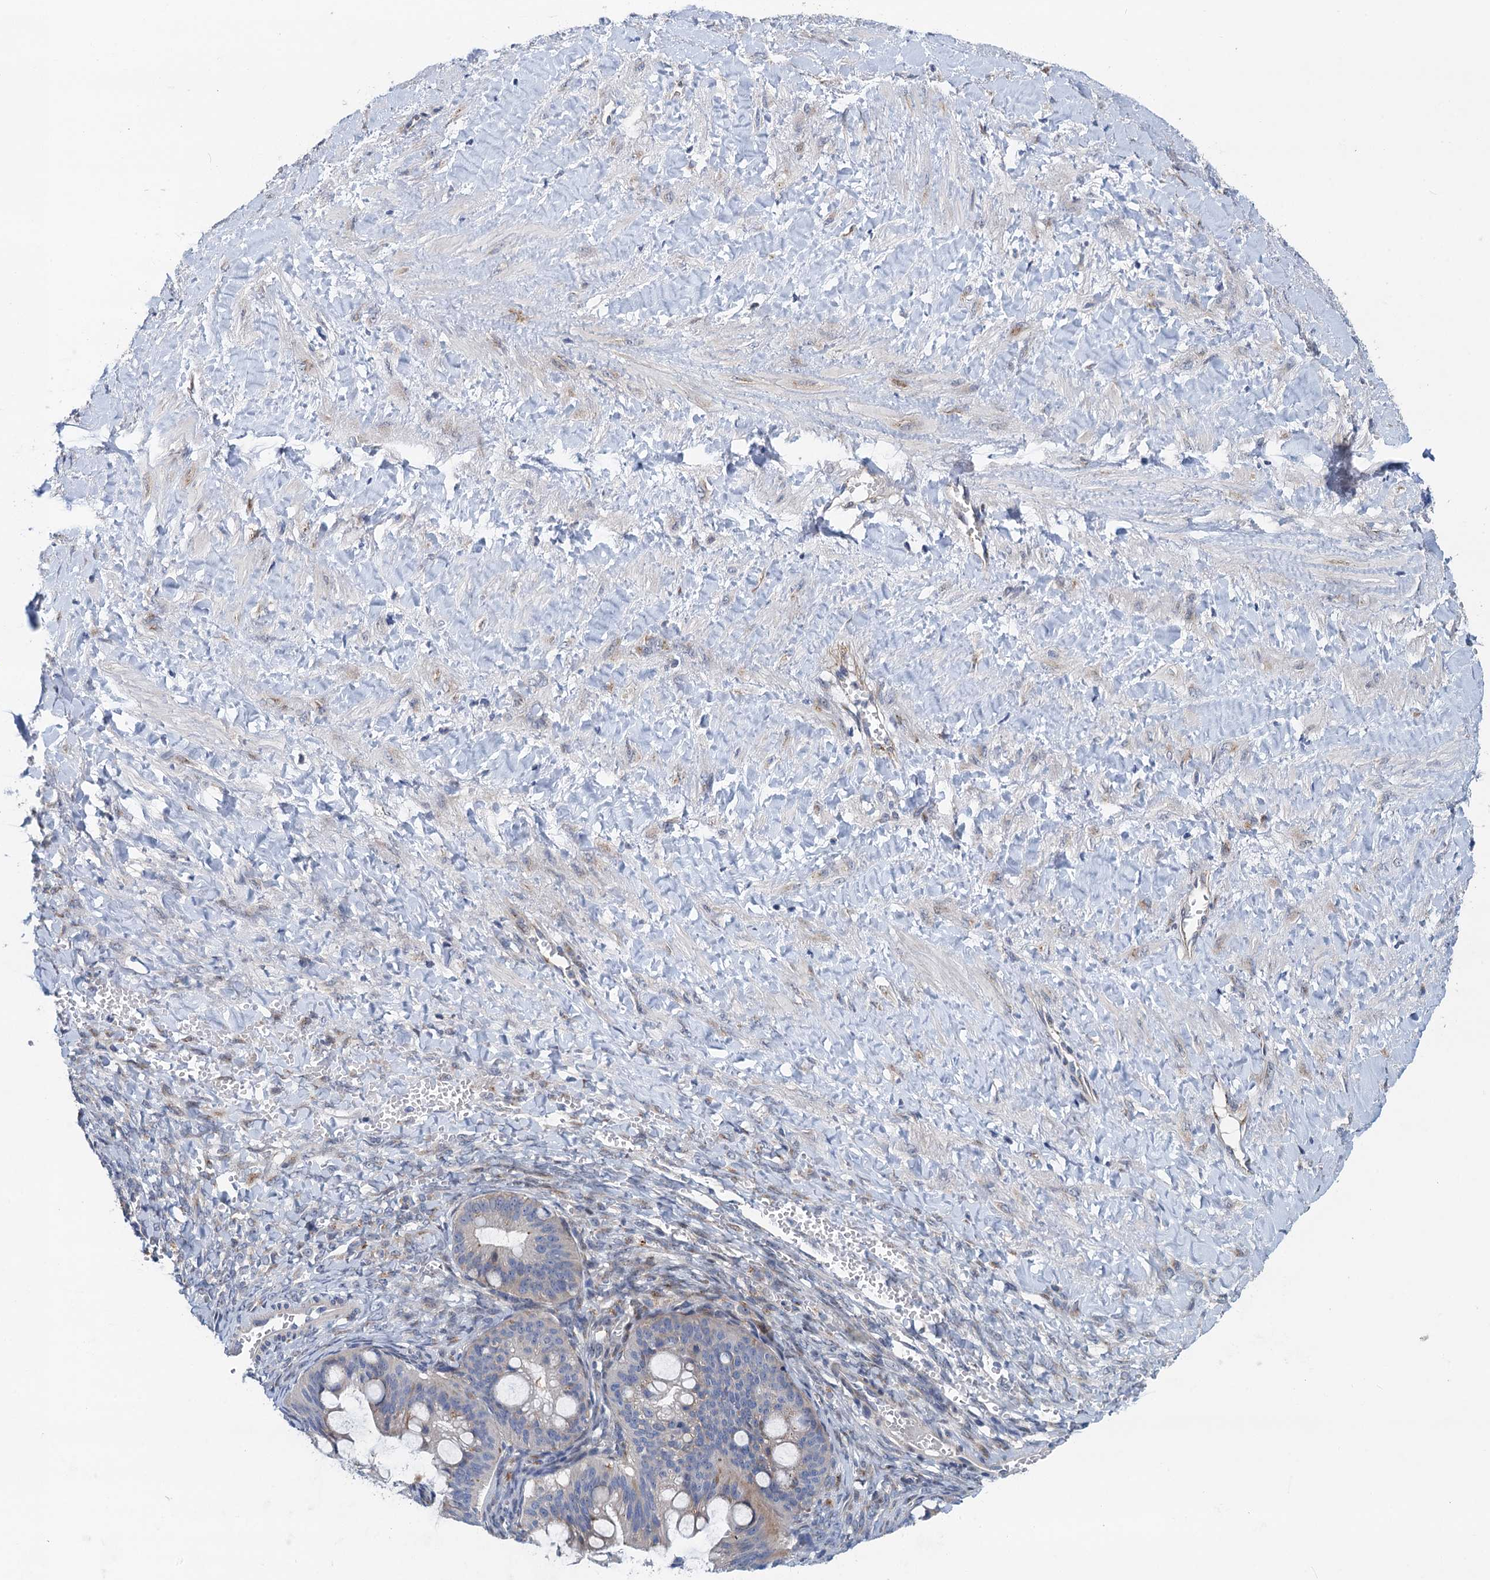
{"staining": {"intensity": "negative", "quantity": "none", "location": "none"}, "tissue": "ovarian cancer", "cell_type": "Tumor cells", "image_type": "cancer", "snomed": [{"axis": "morphology", "description": "Cystadenocarcinoma, mucinous, NOS"}, {"axis": "topography", "description": "Ovary"}], "caption": "Immunohistochemical staining of ovarian mucinous cystadenocarcinoma shows no significant expression in tumor cells.", "gene": "NBEA", "patient": {"sex": "female", "age": 73}}